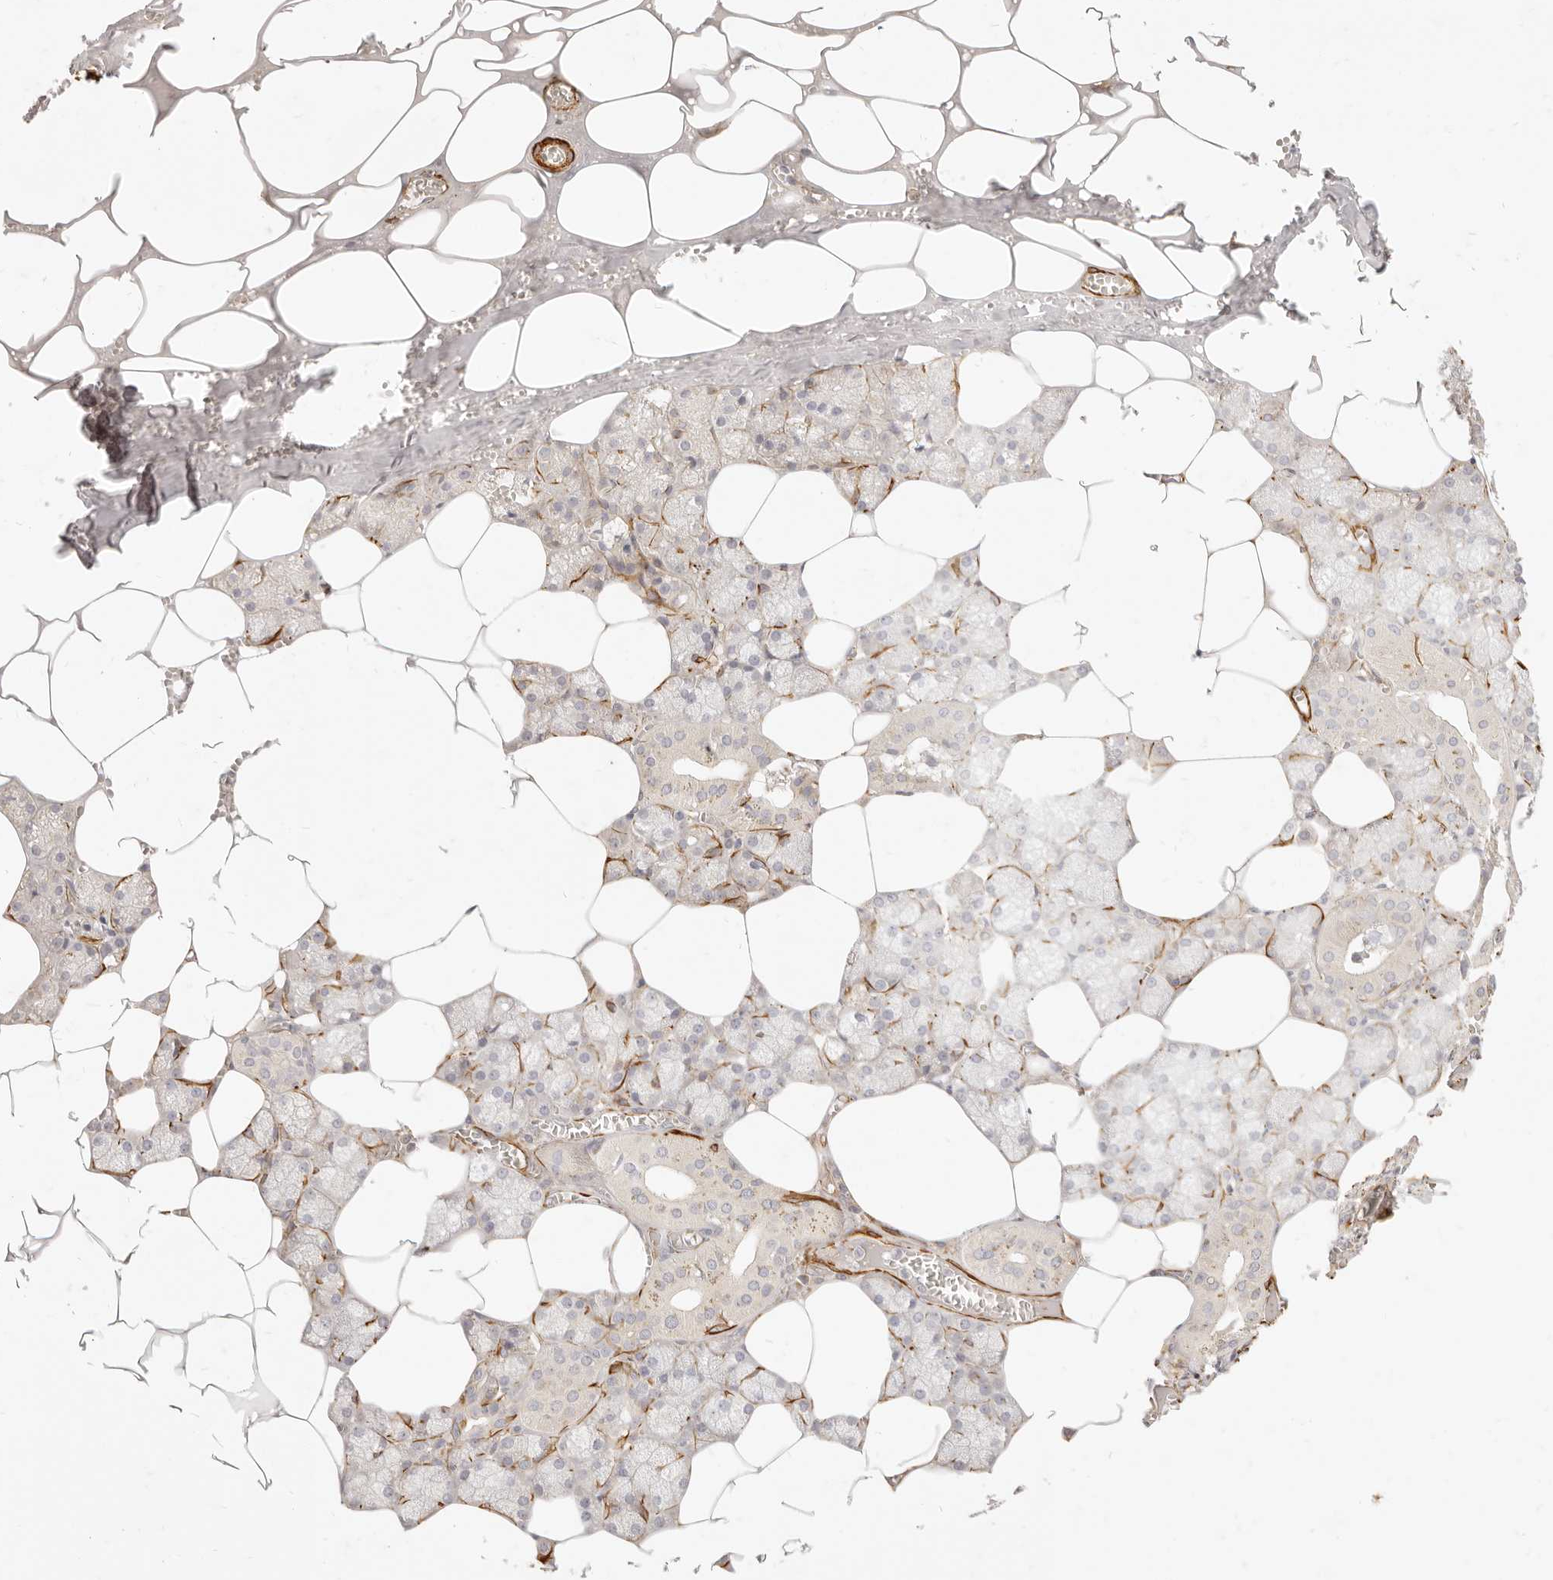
{"staining": {"intensity": "negative", "quantity": "none", "location": "none"}, "tissue": "salivary gland", "cell_type": "Glandular cells", "image_type": "normal", "snomed": [{"axis": "morphology", "description": "Normal tissue, NOS"}, {"axis": "topography", "description": "Salivary gland"}], "caption": "This is a micrograph of IHC staining of normal salivary gland, which shows no positivity in glandular cells. Brightfield microscopy of IHC stained with DAB (3,3'-diaminobenzidine) (brown) and hematoxylin (blue), captured at high magnification.", "gene": "TMTC2", "patient": {"sex": "male", "age": 62}}